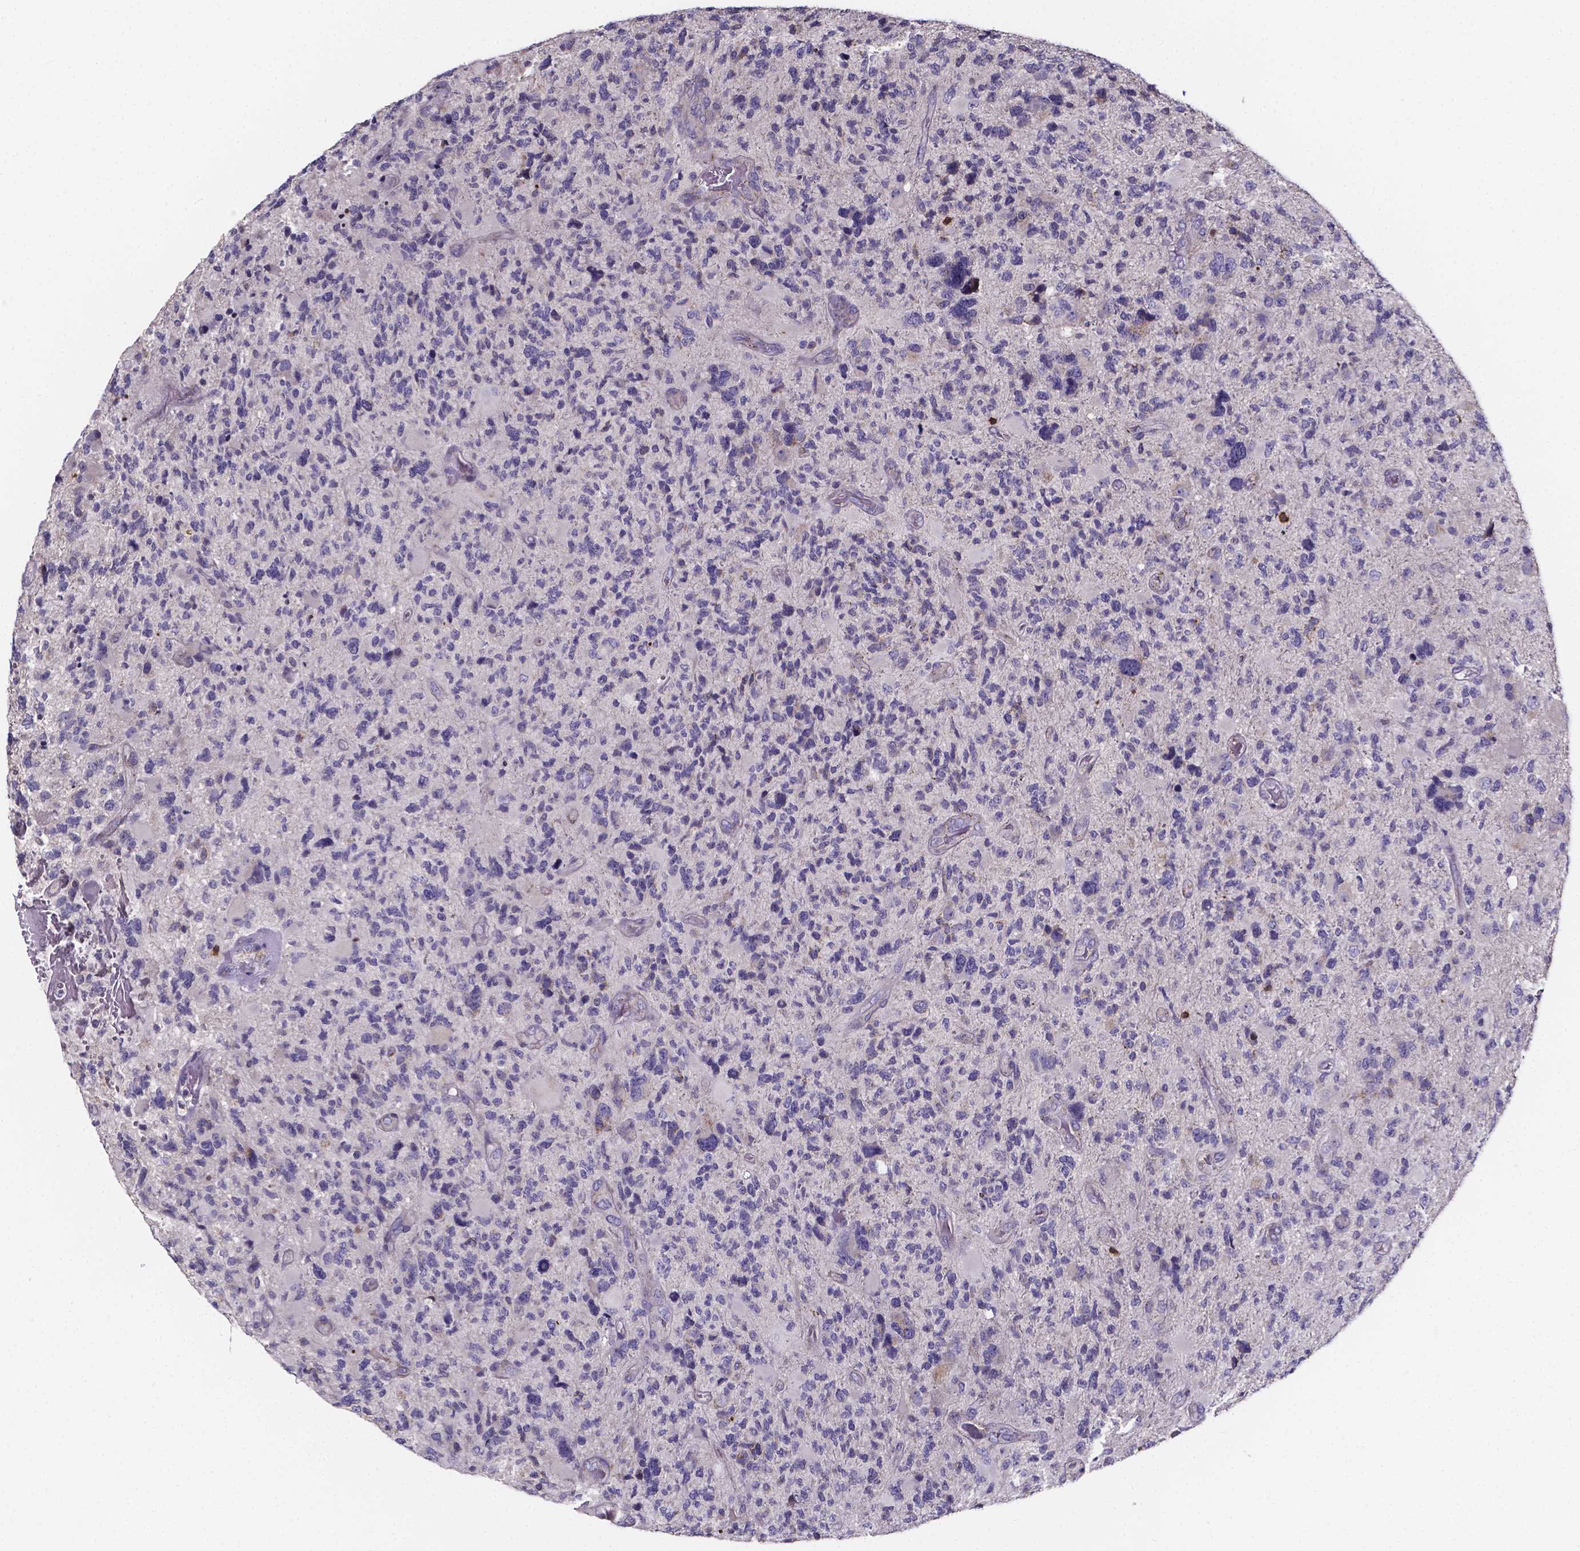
{"staining": {"intensity": "negative", "quantity": "none", "location": "none"}, "tissue": "glioma", "cell_type": "Tumor cells", "image_type": "cancer", "snomed": [{"axis": "morphology", "description": "Glioma, malignant, High grade"}, {"axis": "topography", "description": "Brain"}], "caption": "Tumor cells show no significant positivity in glioma.", "gene": "THEMIS", "patient": {"sex": "female", "age": 71}}